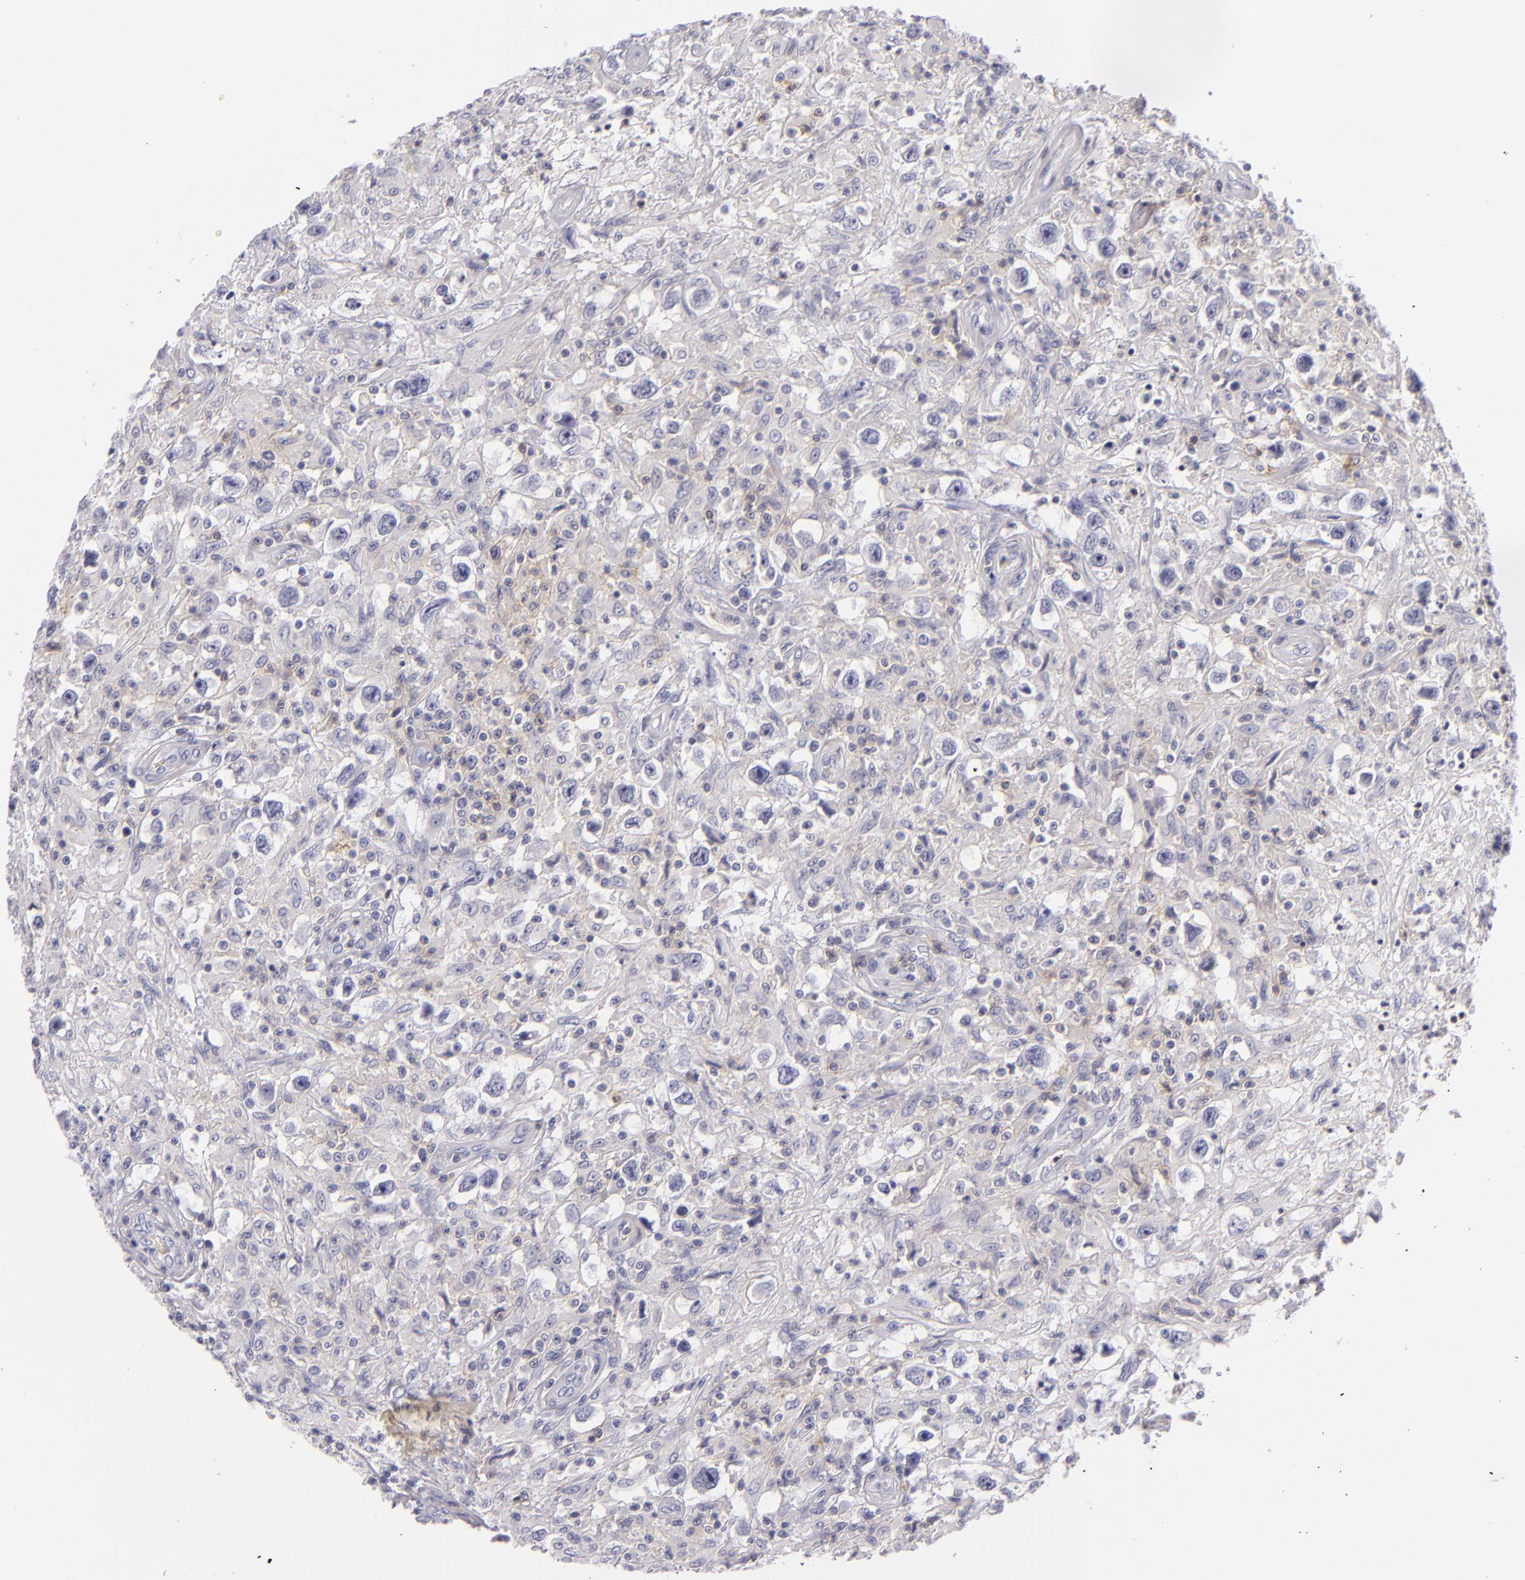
{"staining": {"intensity": "negative", "quantity": "none", "location": "none"}, "tissue": "testis cancer", "cell_type": "Tumor cells", "image_type": "cancer", "snomed": [{"axis": "morphology", "description": "Seminoma, NOS"}, {"axis": "topography", "description": "Testis"}], "caption": "Immunohistochemistry (IHC) image of seminoma (testis) stained for a protein (brown), which shows no expression in tumor cells.", "gene": "CD48", "patient": {"sex": "male", "age": 34}}